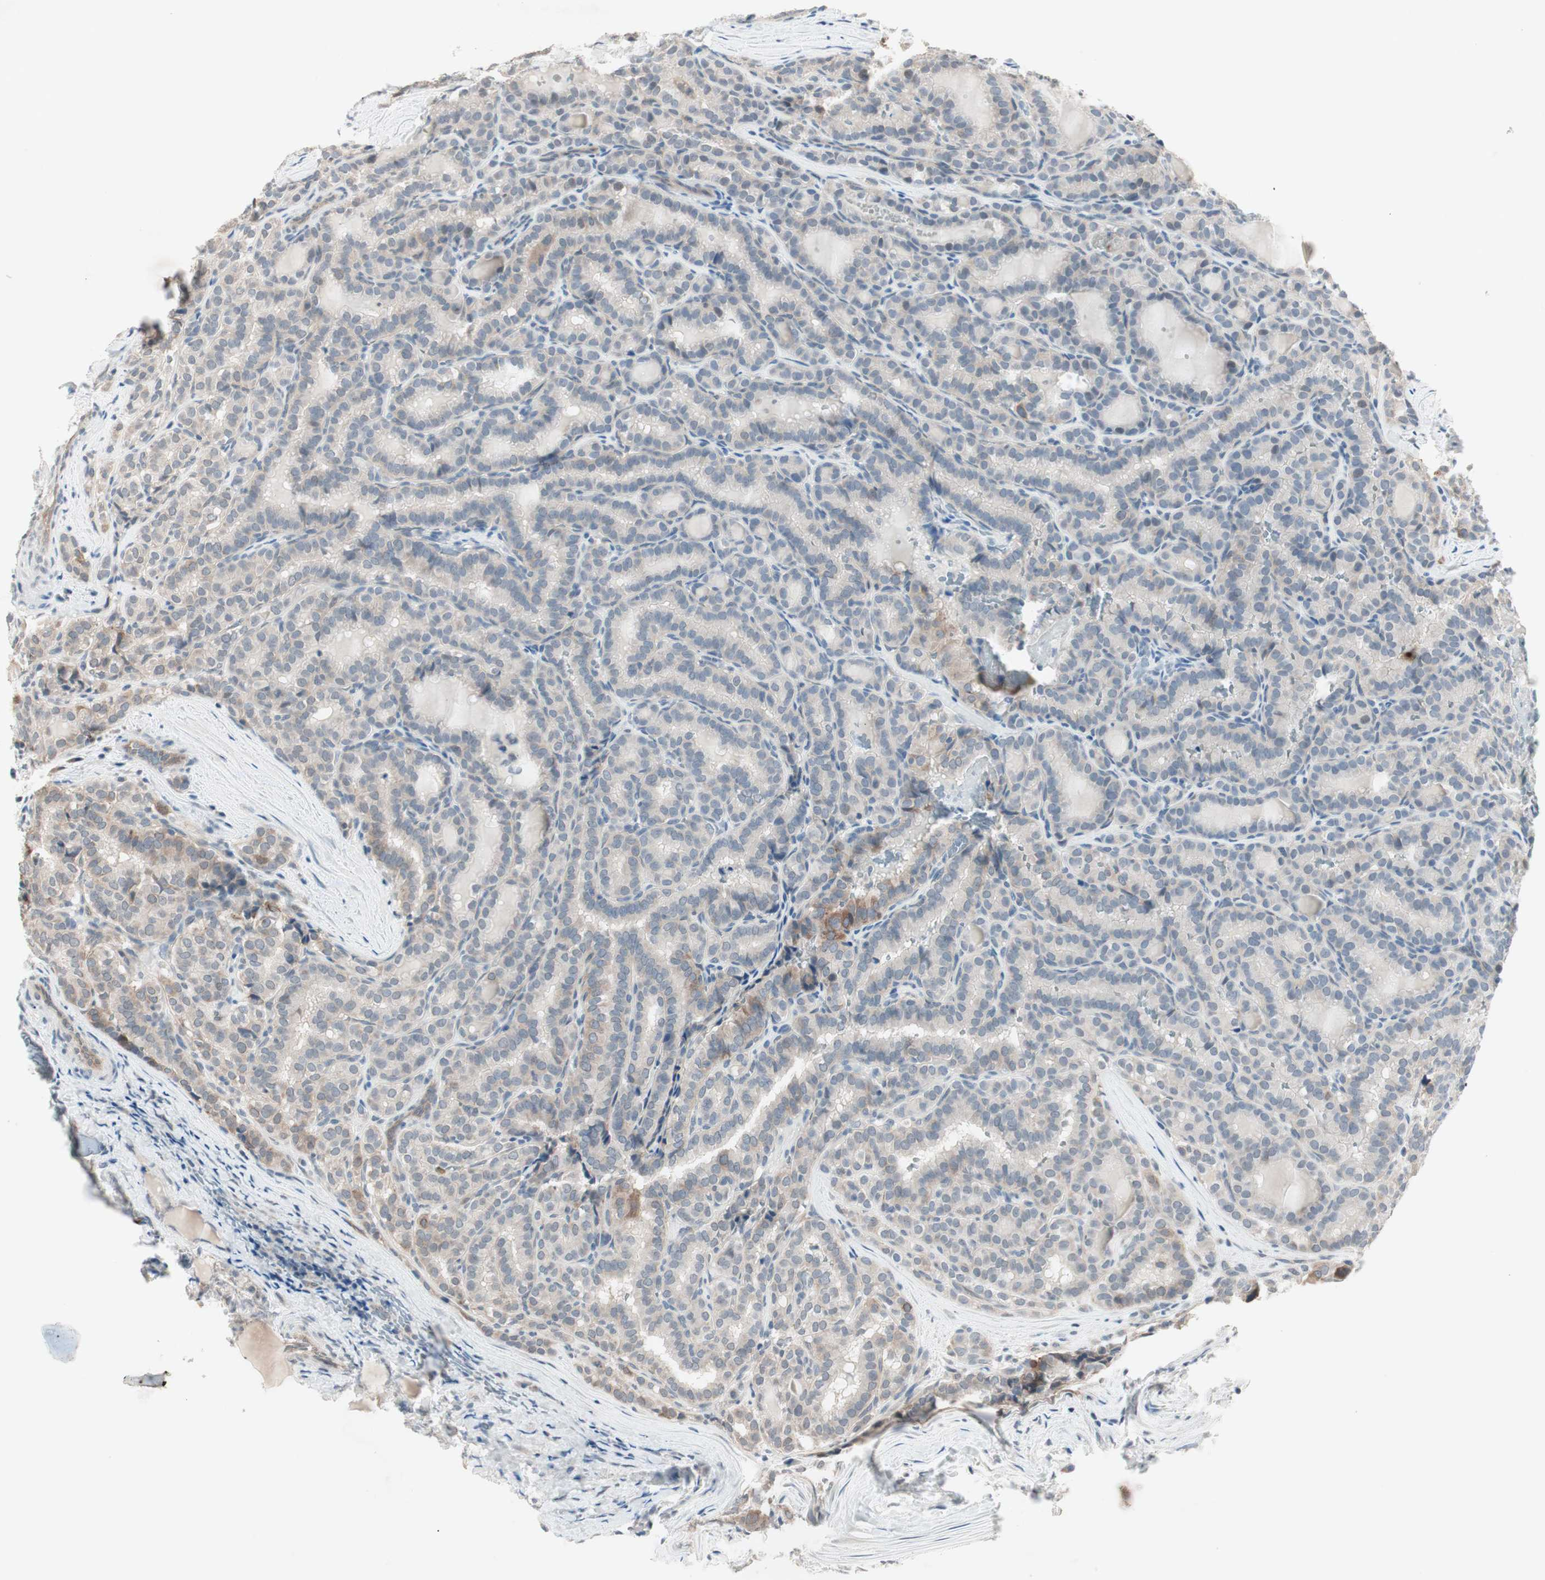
{"staining": {"intensity": "weak", "quantity": "25%-75%", "location": "cytoplasmic/membranous"}, "tissue": "thyroid cancer", "cell_type": "Tumor cells", "image_type": "cancer", "snomed": [{"axis": "morphology", "description": "Normal tissue, NOS"}, {"axis": "morphology", "description": "Papillary adenocarcinoma, NOS"}, {"axis": "topography", "description": "Thyroid gland"}], "caption": "This is a photomicrograph of immunohistochemistry staining of thyroid papillary adenocarcinoma, which shows weak expression in the cytoplasmic/membranous of tumor cells.", "gene": "ITGB4", "patient": {"sex": "female", "age": 30}}